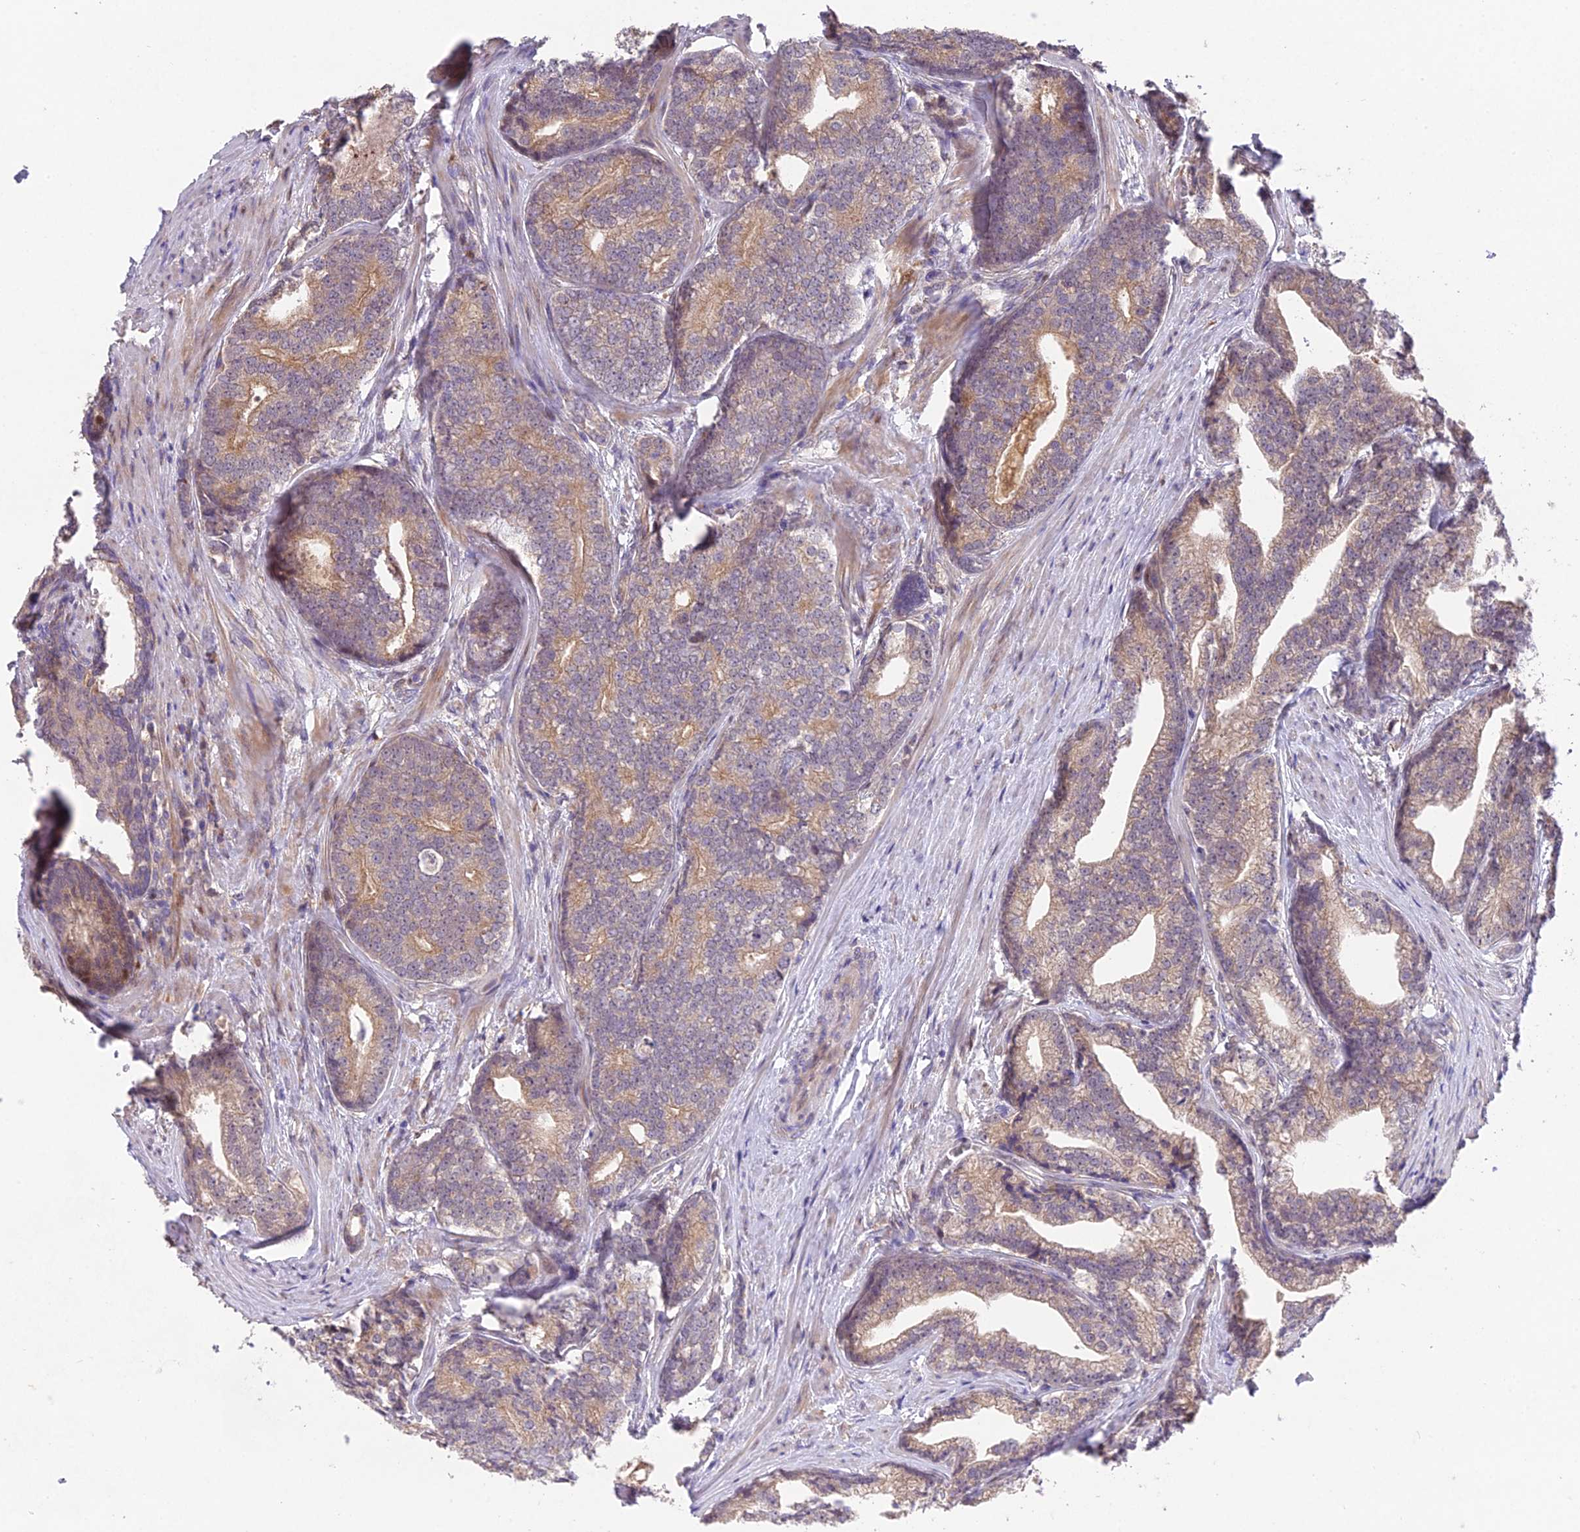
{"staining": {"intensity": "weak", "quantity": "<25%", "location": "cytoplasmic/membranous"}, "tissue": "prostate cancer", "cell_type": "Tumor cells", "image_type": "cancer", "snomed": [{"axis": "morphology", "description": "Adenocarcinoma, Low grade"}, {"axis": "topography", "description": "Prostate"}], "caption": "High power microscopy image of an immunohistochemistry (IHC) micrograph of low-grade adenocarcinoma (prostate), revealing no significant positivity in tumor cells. Brightfield microscopy of immunohistochemistry (IHC) stained with DAB (brown) and hematoxylin (blue), captured at high magnification.", "gene": "PUS10", "patient": {"sex": "male", "age": 71}}